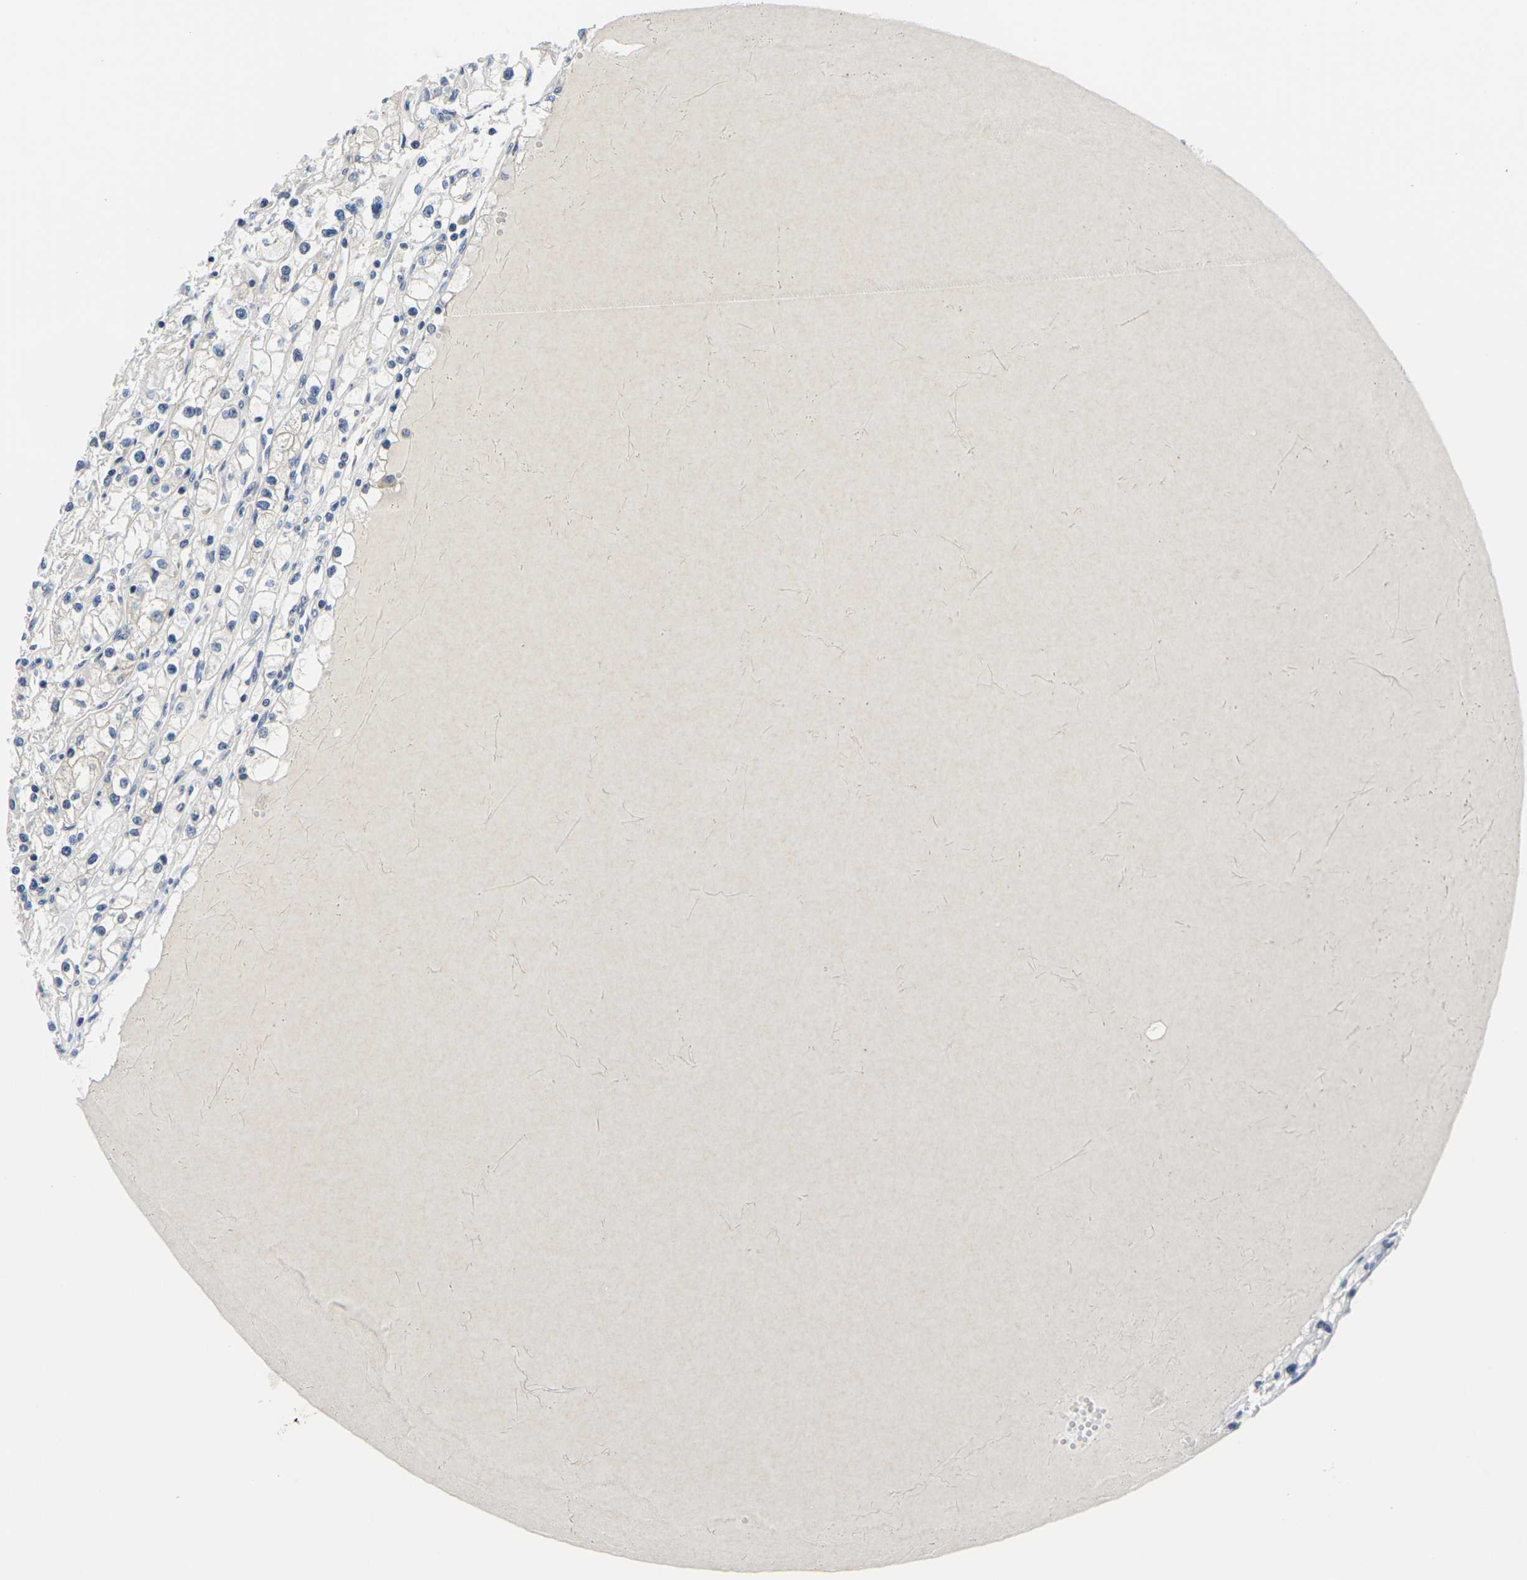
{"staining": {"intensity": "negative", "quantity": "none", "location": "none"}, "tissue": "renal cancer", "cell_type": "Tumor cells", "image_type": "cancer", "snomed": [{"axis": "morphology", "description": "Adenocarcinoma, NOS"}, {"axis": "topography", "description": "Kidney"}], "caption": "Protein analysis of renal cancer (adenocarcinoma) exhibits no significant expression in tumor cells. Brightfield microscopy of immunohistochemistry (IHC) stained with DAB (brown) and hematoxylin (blue), captured at high magnification.", "gene": "ST6GAL2", "patient": {"sex": "male", "age": 56}}